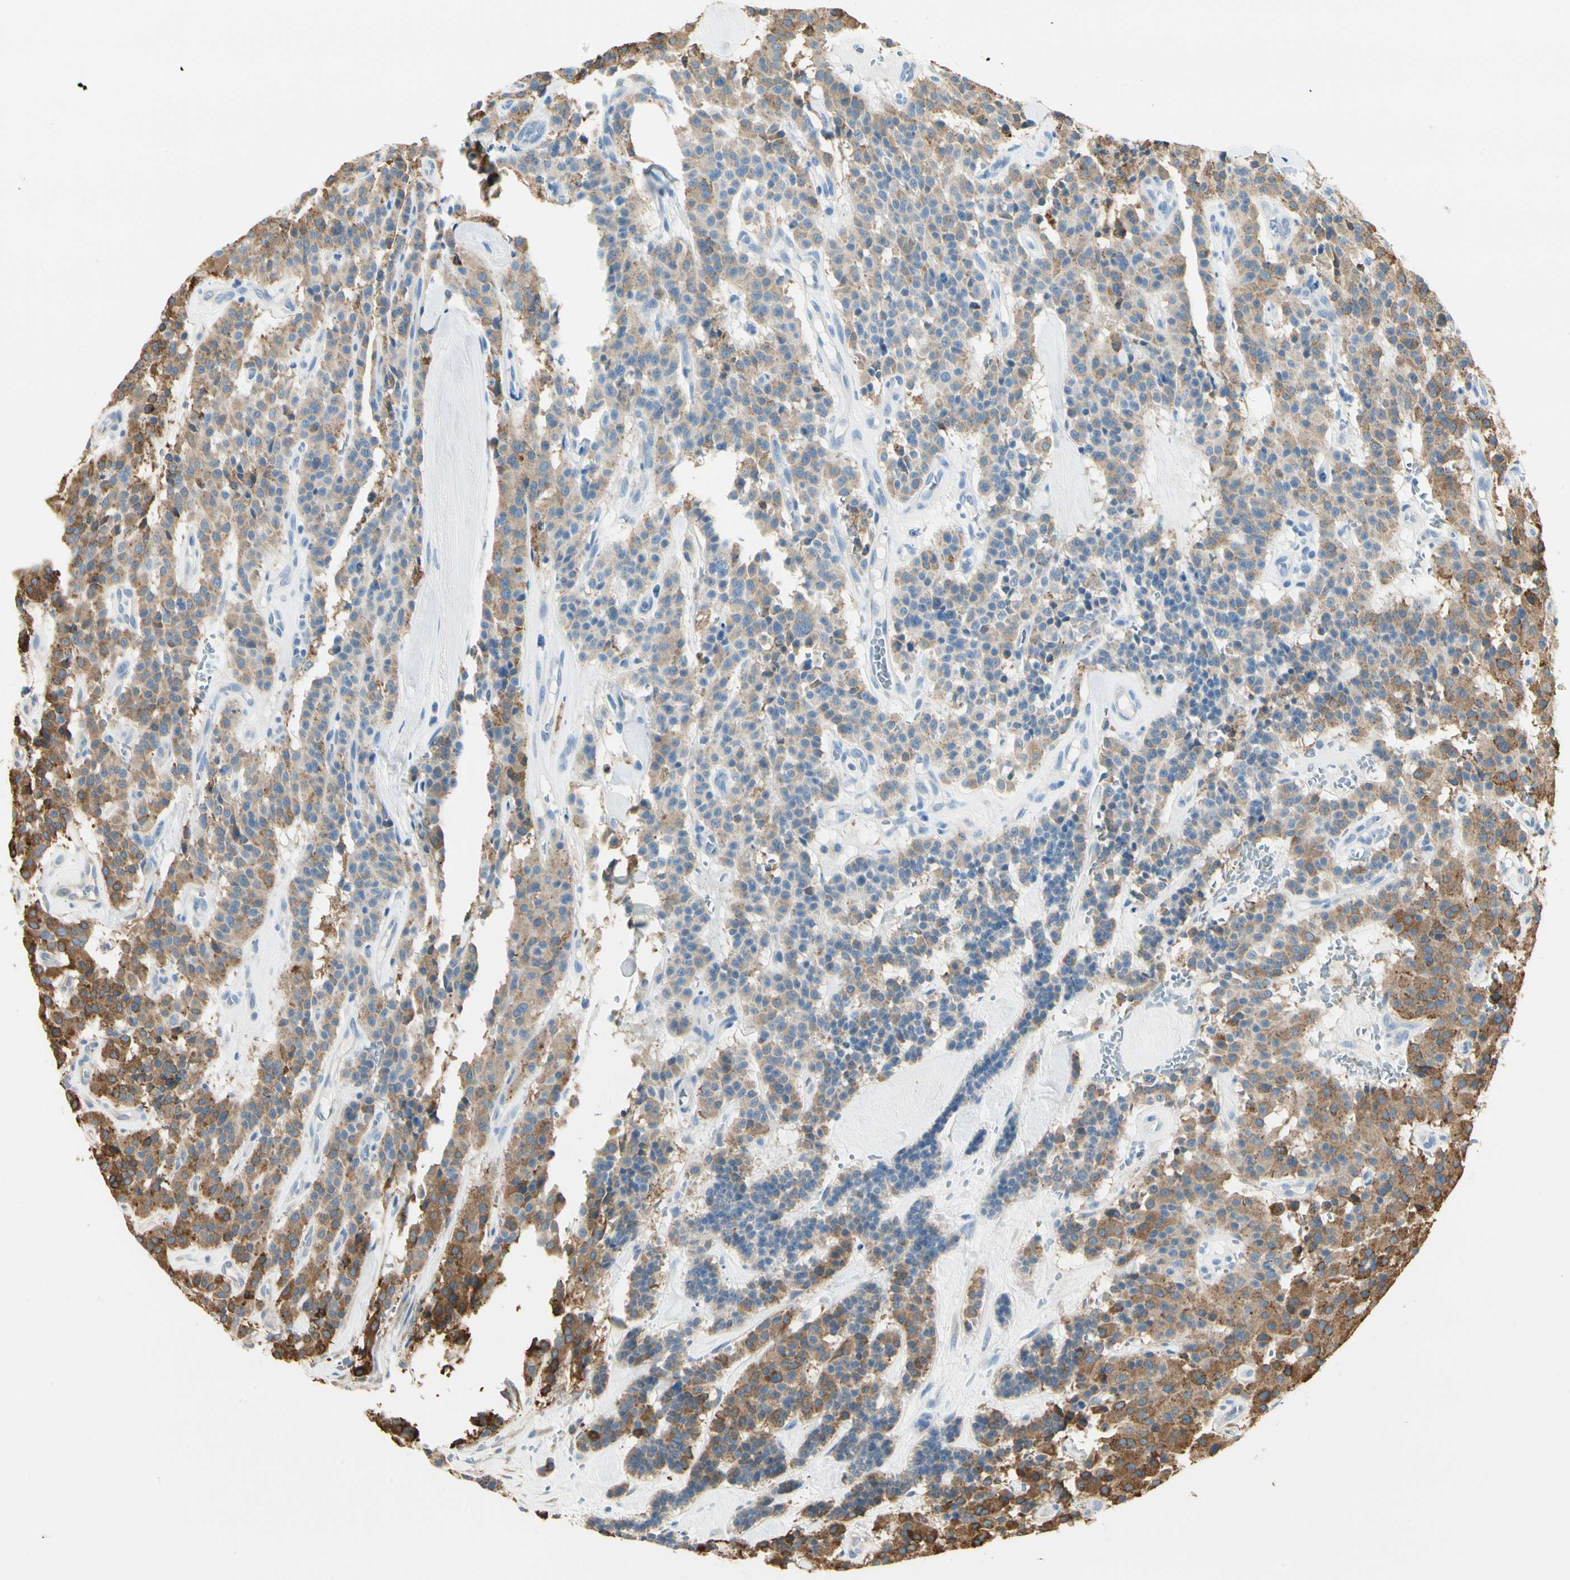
{"staining": {"intensity": "moderate", "quantity": ">75%", "location": "cytoplasmic/membranous"}, "tissue": "carcinoid", "cell_type": "Tumor cells", "image_type": "cancer", "snomed": [{"axis": "morphology", "description": "Carcinoid, malignant, NOS"}, {"axis": "topography", "description": "Lung"}], "caption": "A medium amount of moderate cytoplasmic/membranous expression is seen in about >75% of tumor cells in carcinoid tissue.", "gene": "NUCB2", "patient": {"sex": "male", "age": 30}}